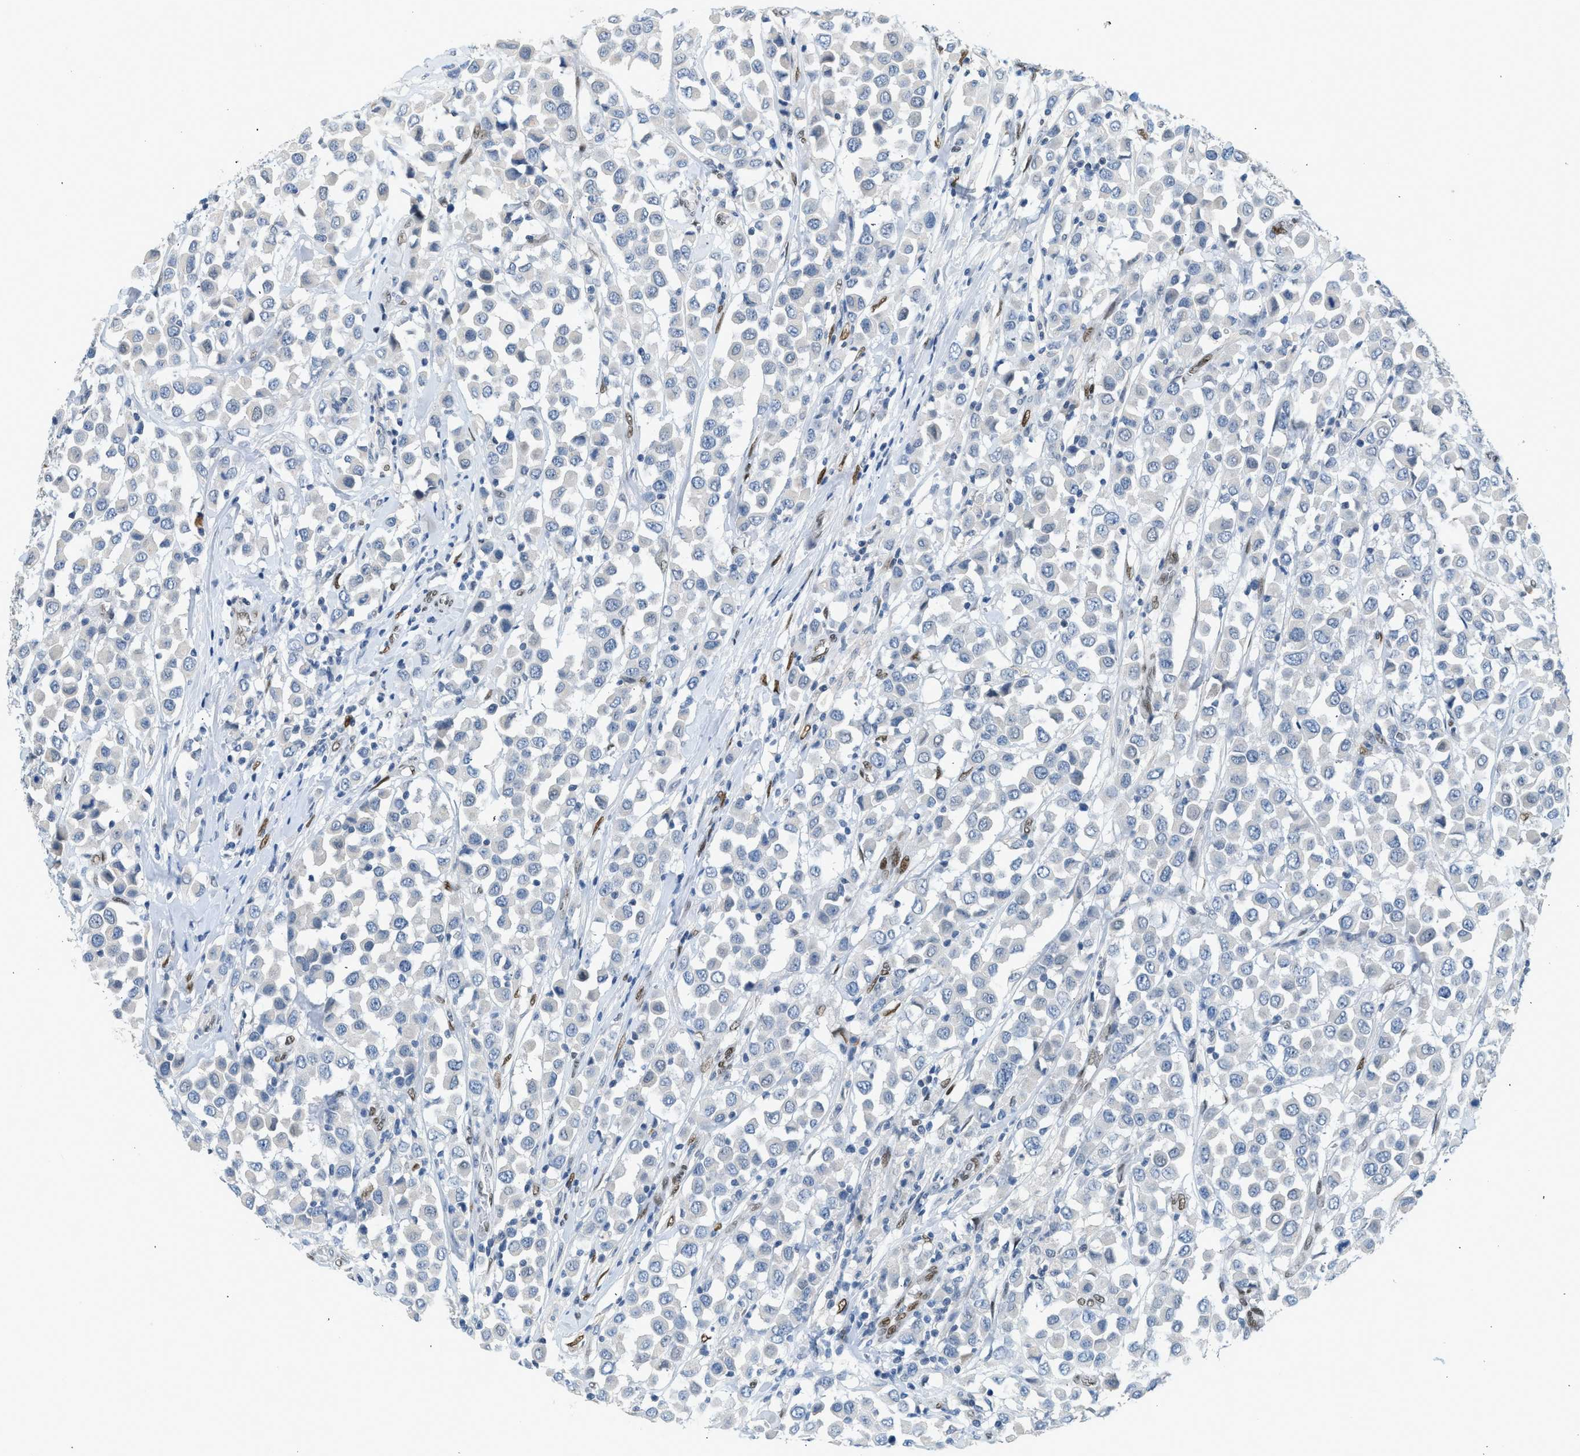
{"staining": {"intensity": "negative", "quantity": "none", "location": "none"}, "tissue": "breast cancer", "cell_type": "Tumor cells", "image_type": "cancer", "snomed": [{"axis": "morphology", "description": "Duct carcinoma"}, {"axis": "topography", "description": "Breast"}], "caption": "Immunohistochemistry micrograph of neoplastic tissue: breast cancer stained with DAB (3,3'-diaminobenzidine) shows no significant protein expression in tumor cells.", "gene": "ZBTB20", "patient": {"sex": "female", "age": 61}}